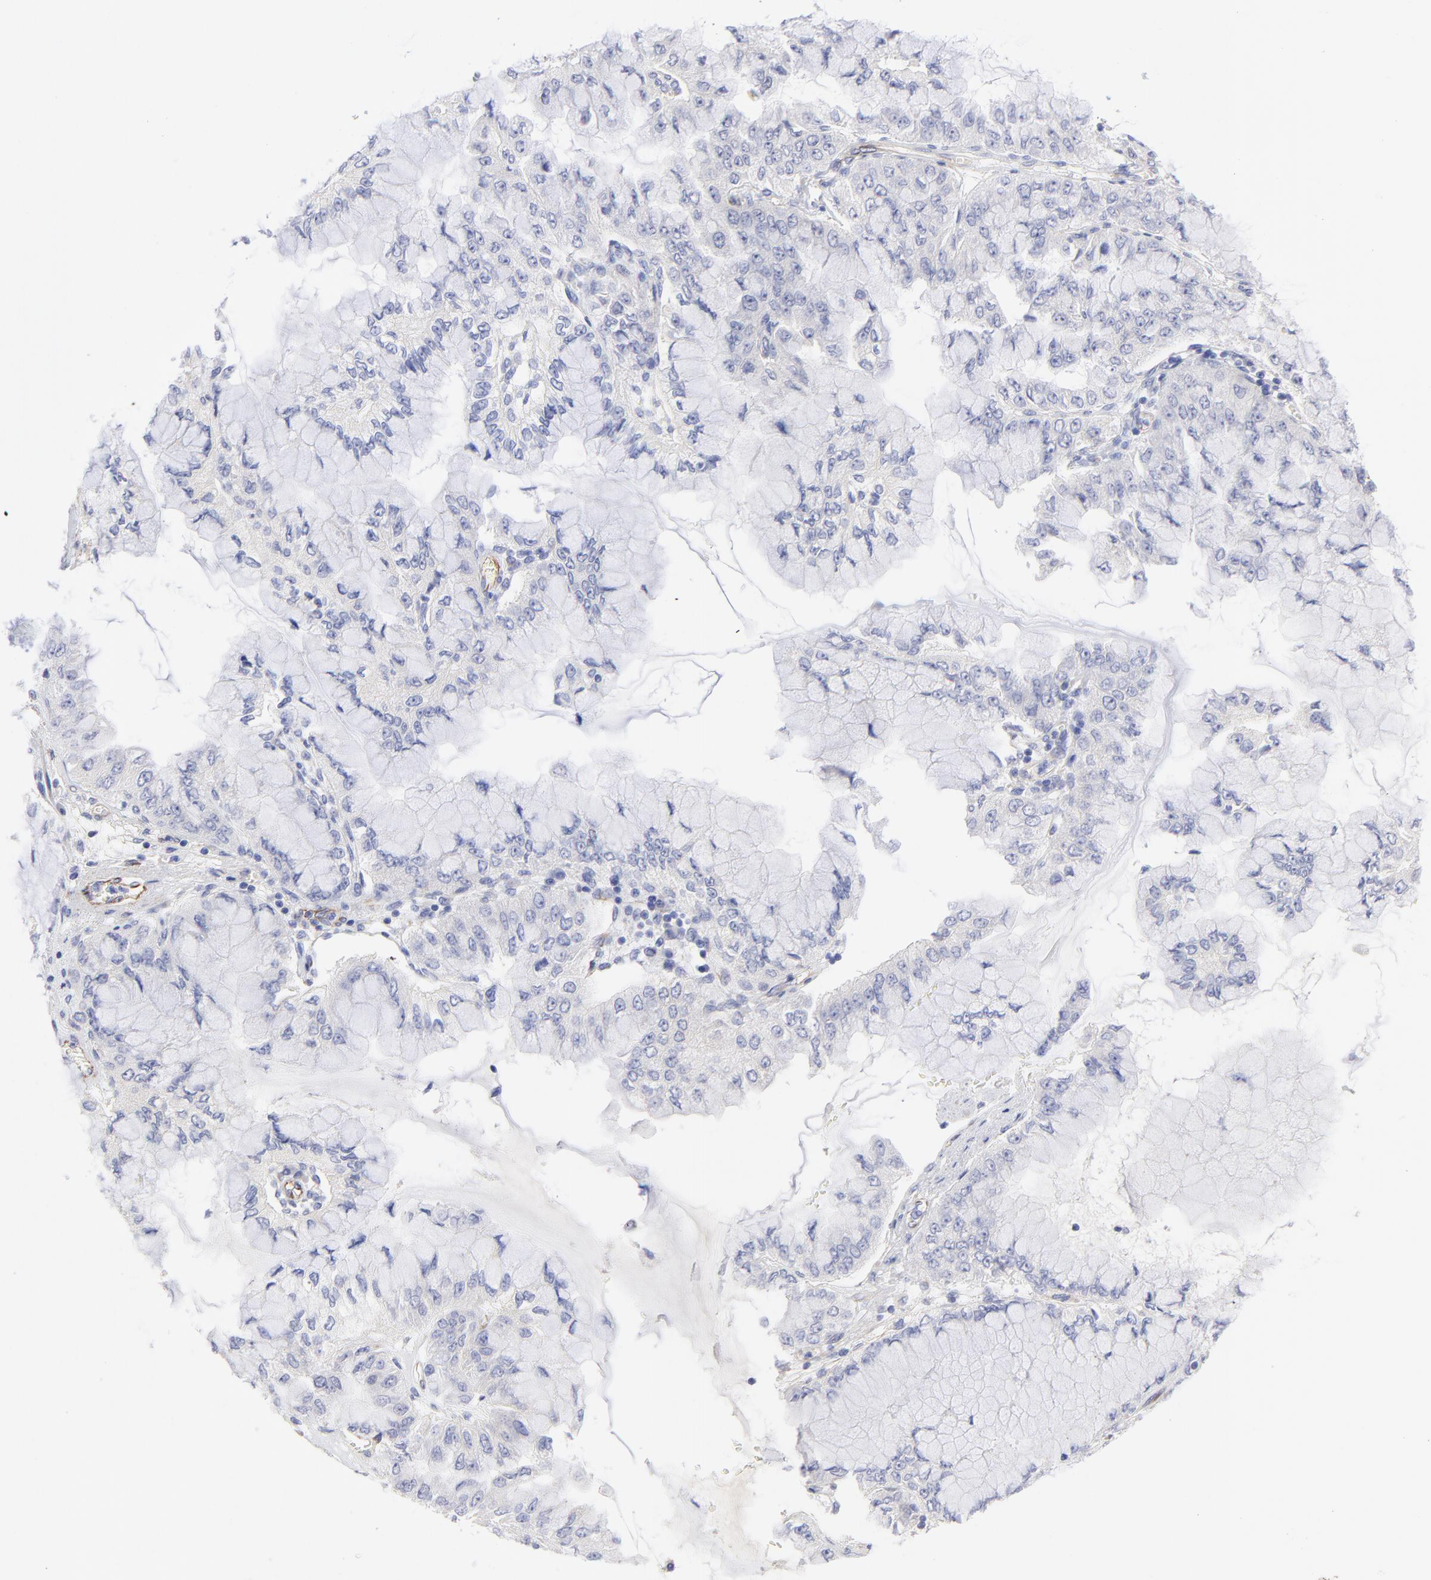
{"staining": {"intensity": "negative", "quantity": "none", "location": "none"}, "tissue": "liver cancer", "cell_type": "Tumor cells", "image_type": "cancer", "snomed": [{"axis": "morphology", "description": "Cholangiocarcinoma"}, {"axis": "topography", "description": "Liver"}], "caption": "Tumor cells show no significant protein expression in cholangiocarcinoma (liver). The staining was performed using DAB (3,3'-diaminobenzidine) to visualize the protein expression in brown, while the nuclei were stained in blue with hematoxylin (Magnification: 20x).", "gene": "COX8C", "patient": {"sex": "female", "age": 79}}